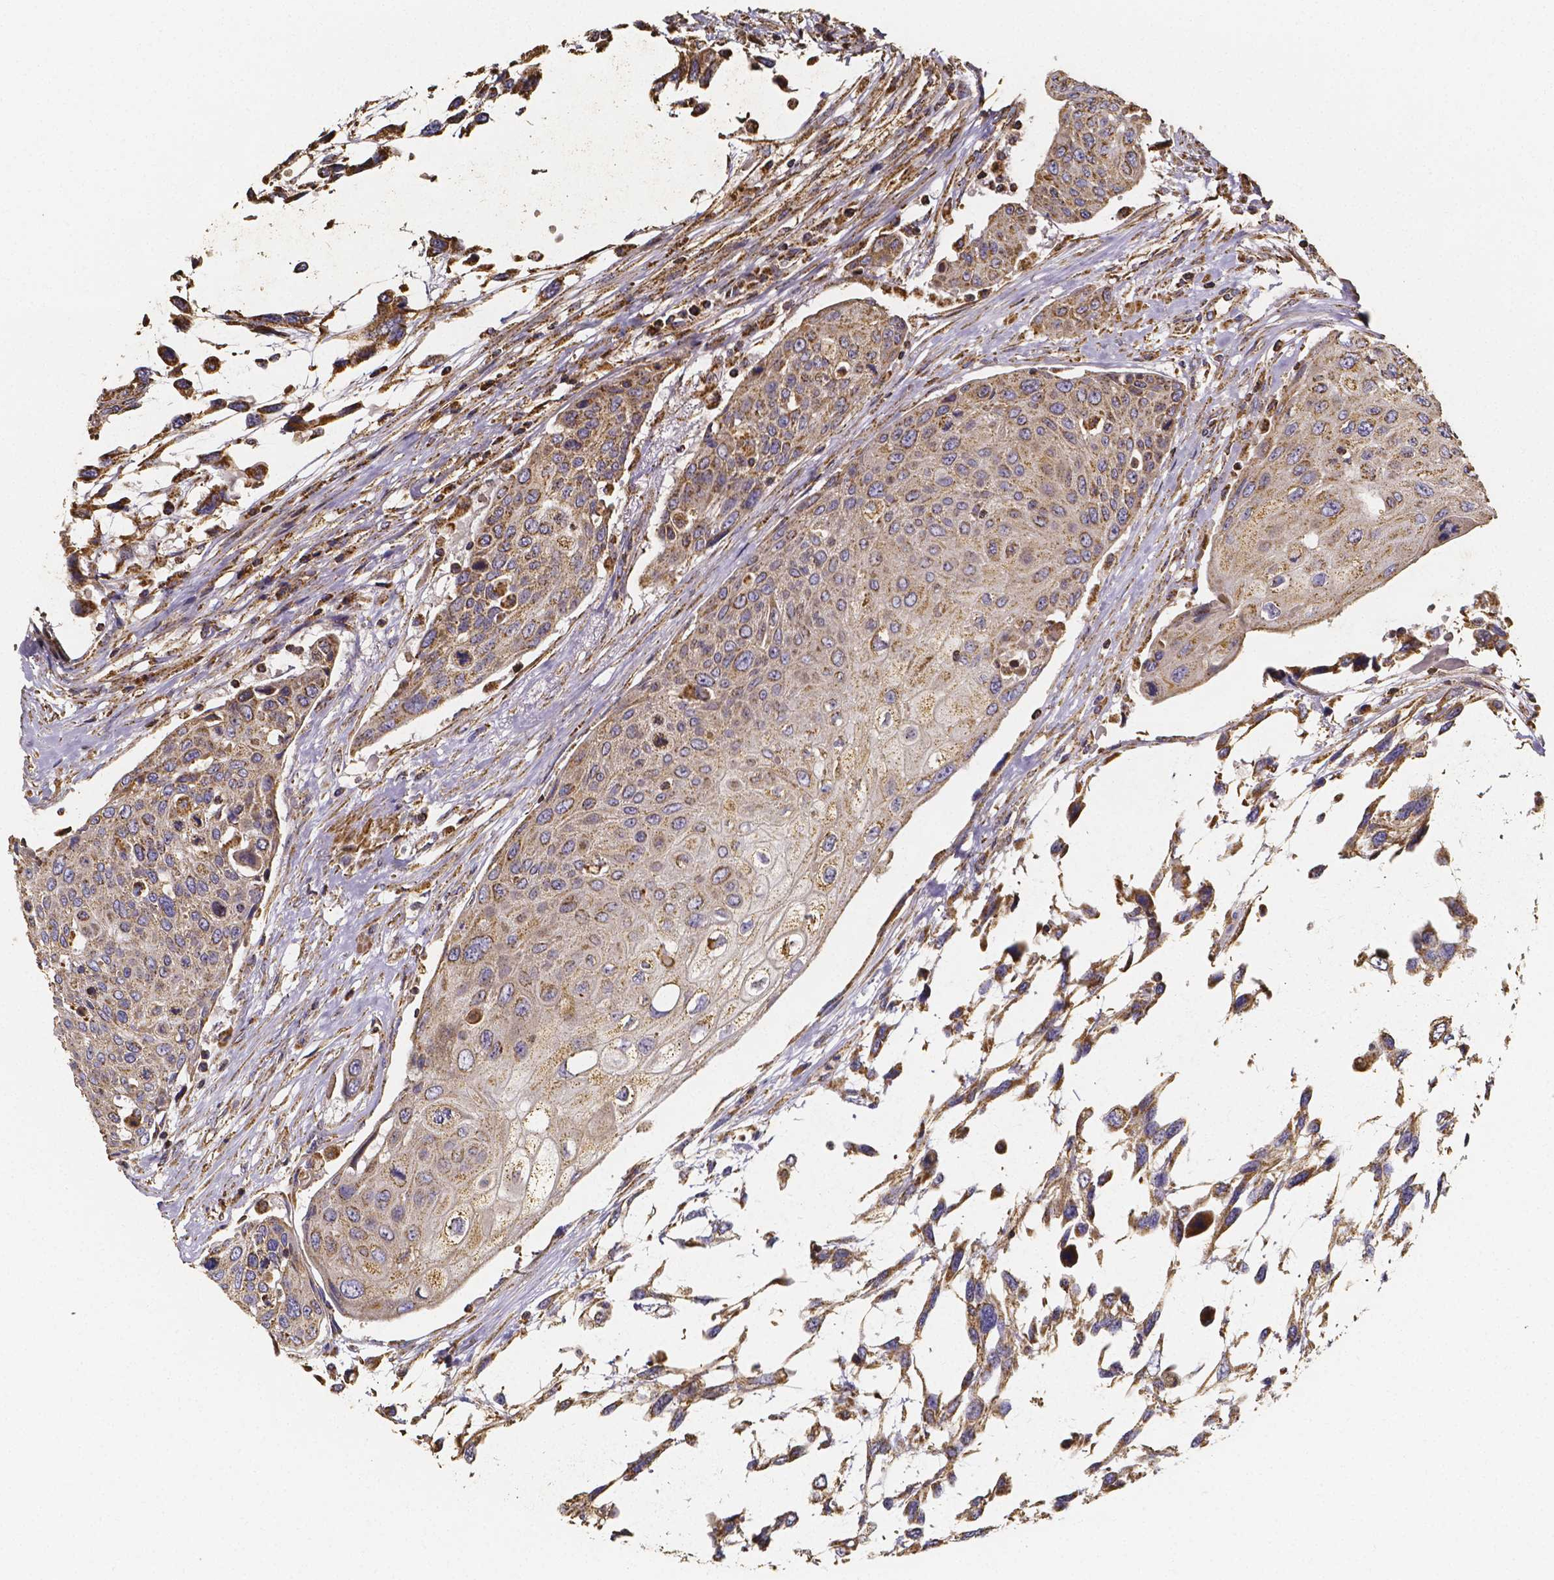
{"staining": {"intensity": "weak", "quantity": ">75%", "location": "cytoplasmic/membranous"}, "tissue": "urothelial cancer", "cell_type": "Tumor cells", "image_type": "cancer", "snomed": [{"axis": "morphology", "description": "Urothelial carcinoma, High grade"}, {"axis": "topography", "description": "Urinary bladder"}], "caption": "This histopathology image demonstrates immunohistochemistry staining of urothelial cancer, with low weak cytoplasmic/membranous staining in approximately >75% of tumor cells.", "gene": "SLC35D2", "patient": {"sex": "female", "age": 70}}